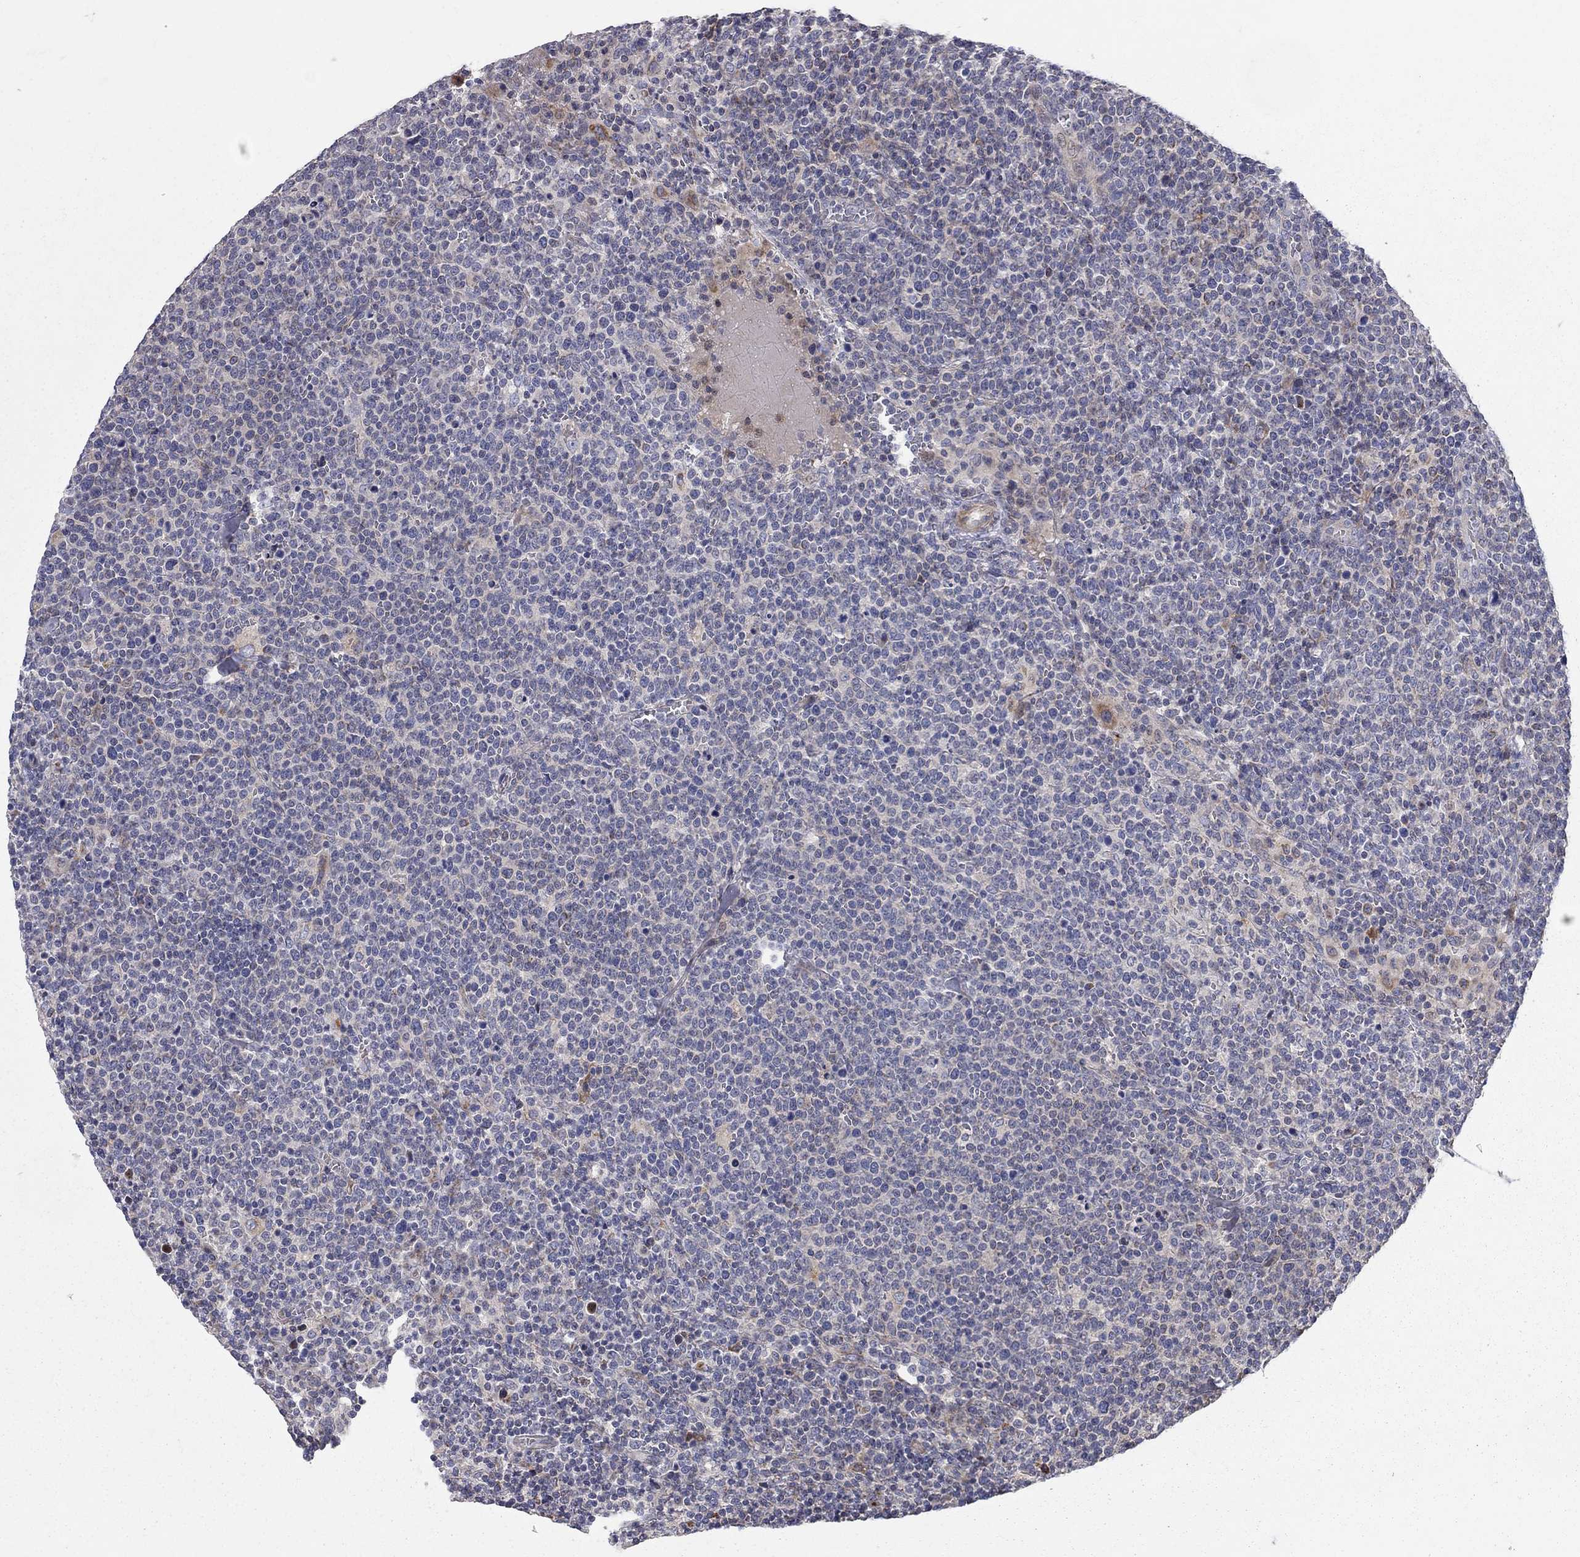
{"staining": {"intensity": "negative", "quantity": "none", "location": "none"}, "tissue": "lymphoma", "cell_type": "Tumor cells", "image_type": "cancer", "snomed": [{"axis": "morphology", "description": "Malignant lymphoma, non-Hodgkin's type, High grade"}, {"axis": "topography", "description": "Lymph node"}], "caption": "This is a photomicrograph of IHC staining of malignant lymphoma, non-Hodgkin's type (high-grade), which shows no staining in tumor cells.", "gene": "KANSL1L", "patient": {"sex": "male", "age": 61}}